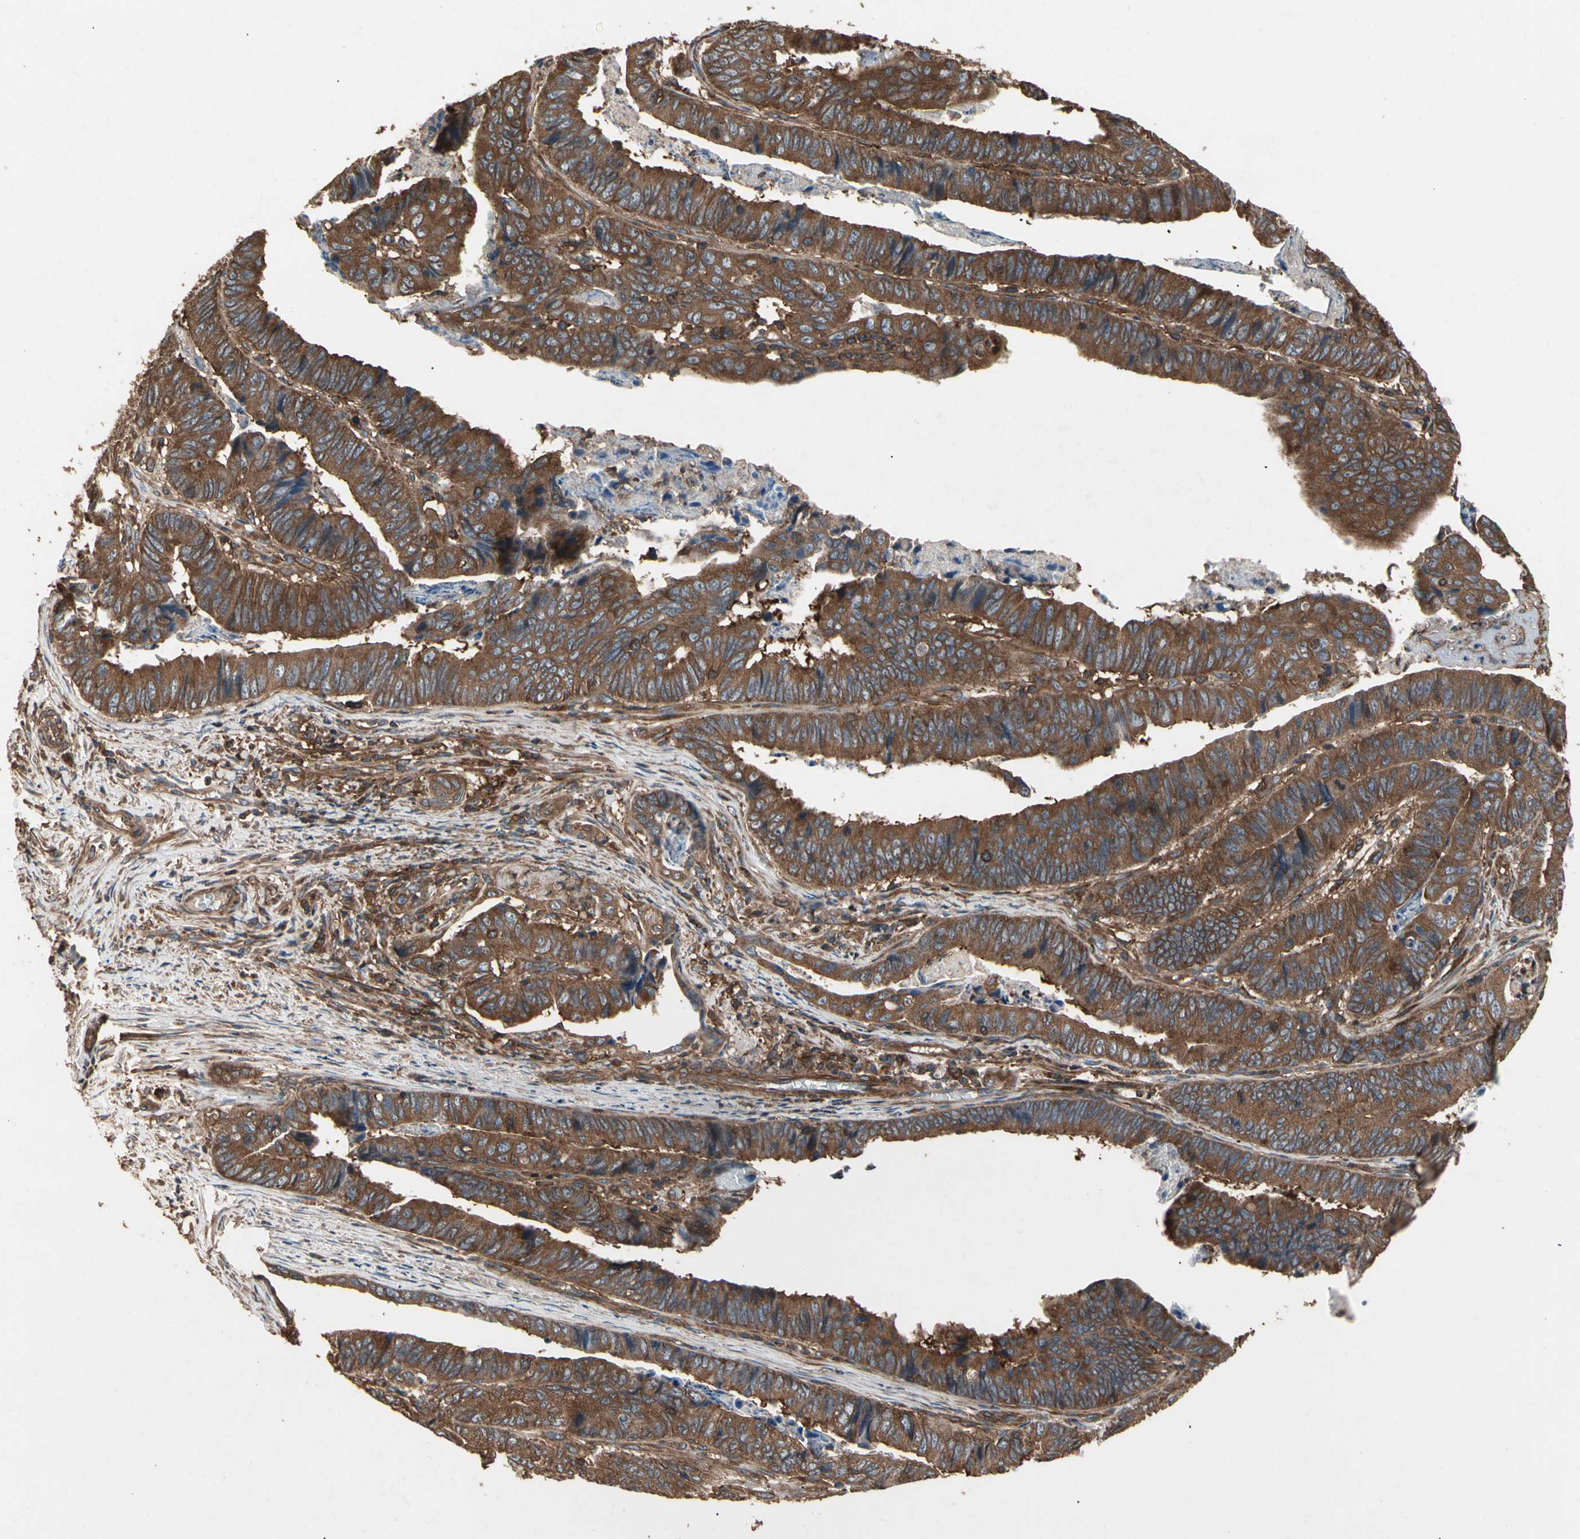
{"staining": {"intensity": "strong", "quantity": ">75%", "location": "cytoplasmic/membranous"}, "tissue": "stomach cancer", "cell_type": "Tumor cells", "image_type": "cancer", "snomed": [{"axis": "morphology", "description": "Adenocarcinoma, NOS"}, {"axis": "topography", "description": "Stomach, lower"}], "caption": "A brown stain highlights strong cytoplasmic/membranous expression of a protein in stomach cancer tumor cells.", "gene": "AGBL2", "patient": {"sex": "male", "age": 77}}